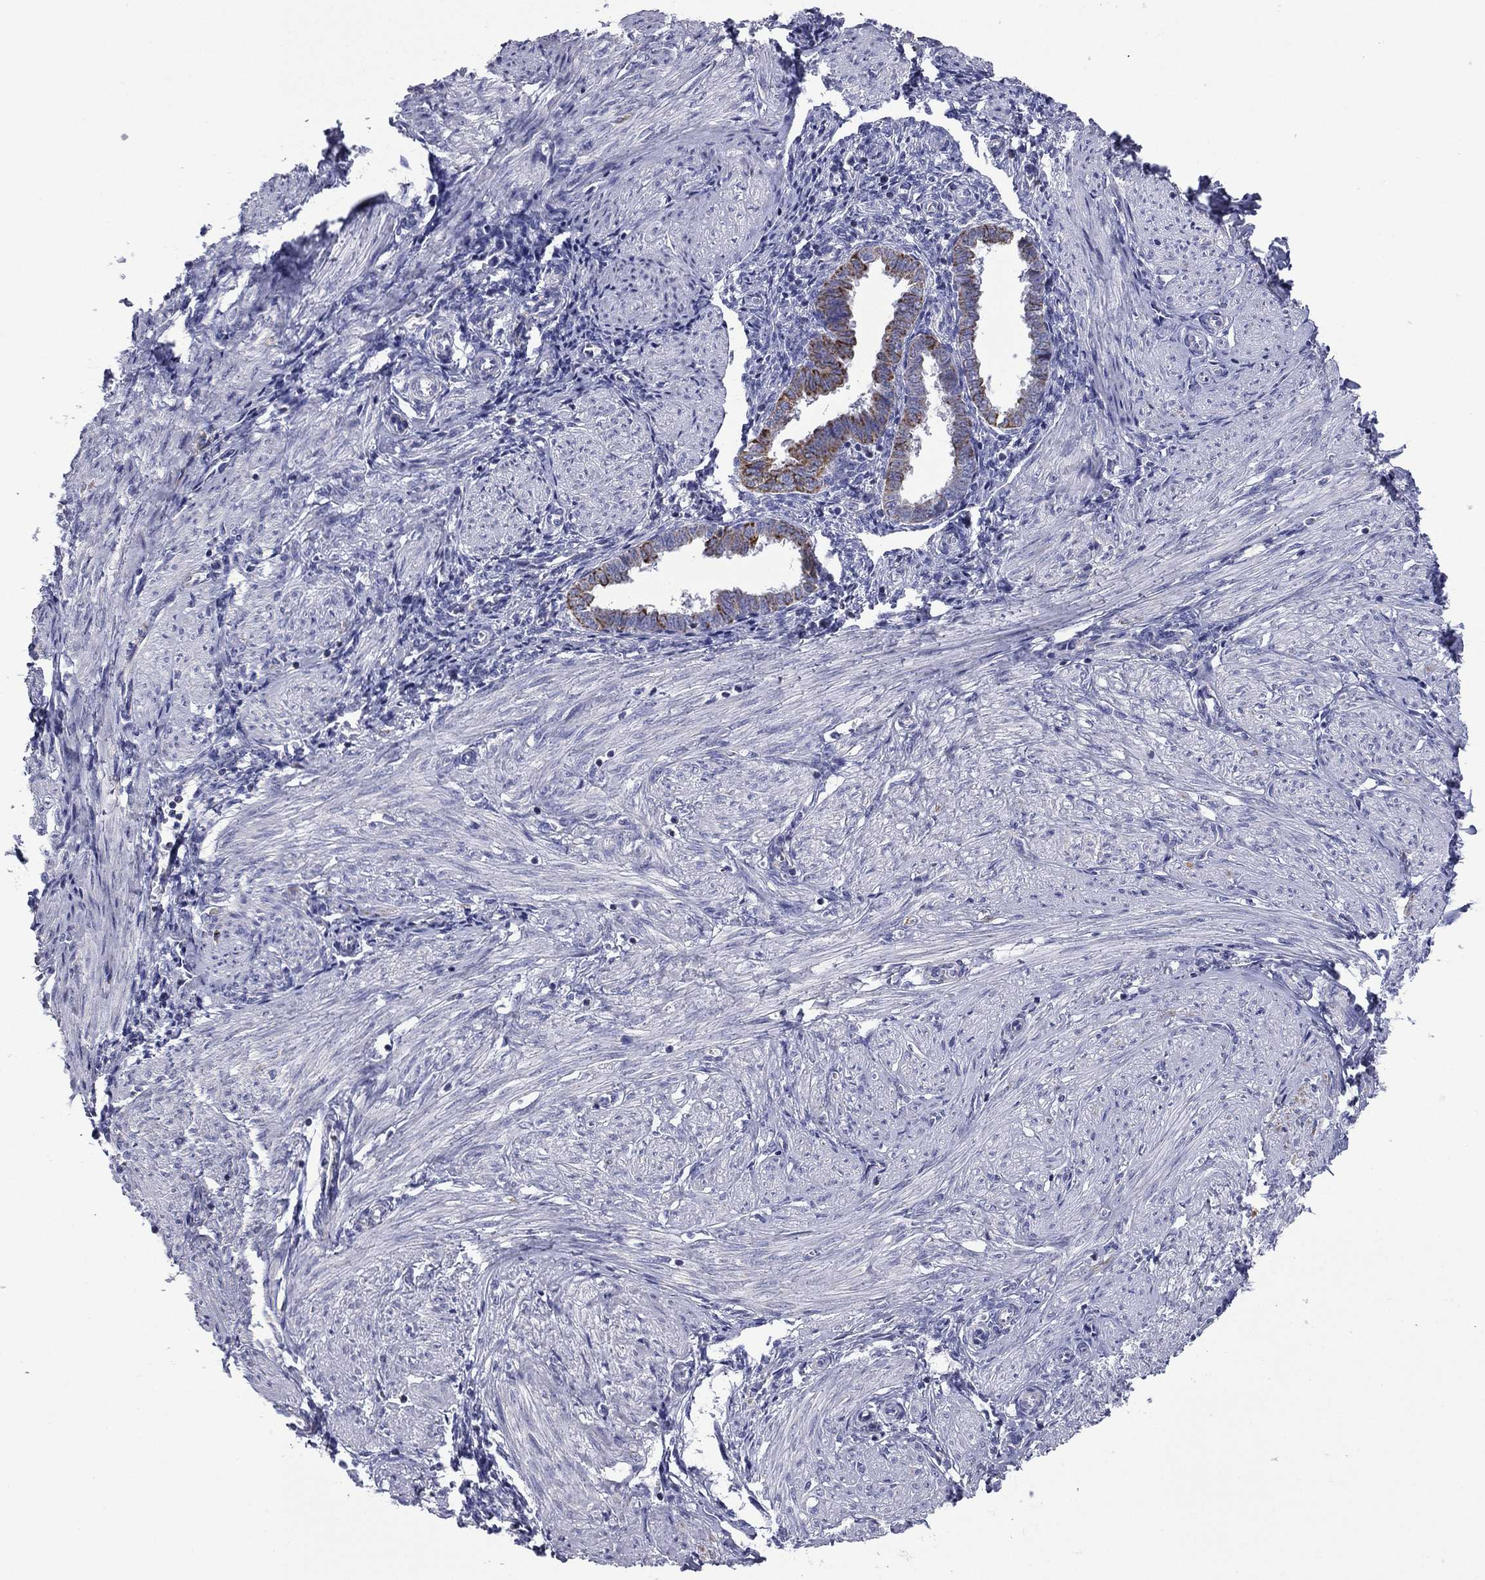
{"staining": {"intensity": "negative", "quantity": "none", "location": "none"}, "tissue": "endometrium", "cell_type": "Cells in endometrial stroma", "image_type": "normal", "snomed": [{"axis": "morphology", "description": "Normal tissue, NOS"}, {"axis": "topography", "description": "Endometrium"}], "caption": "An IHC micrograph of unremarkable endometrium is shown. There is no staining in cells in endometrial stroma of endometrium.", "gene": "ACADSB", "patient": {"sex": "female", "age": 37}}